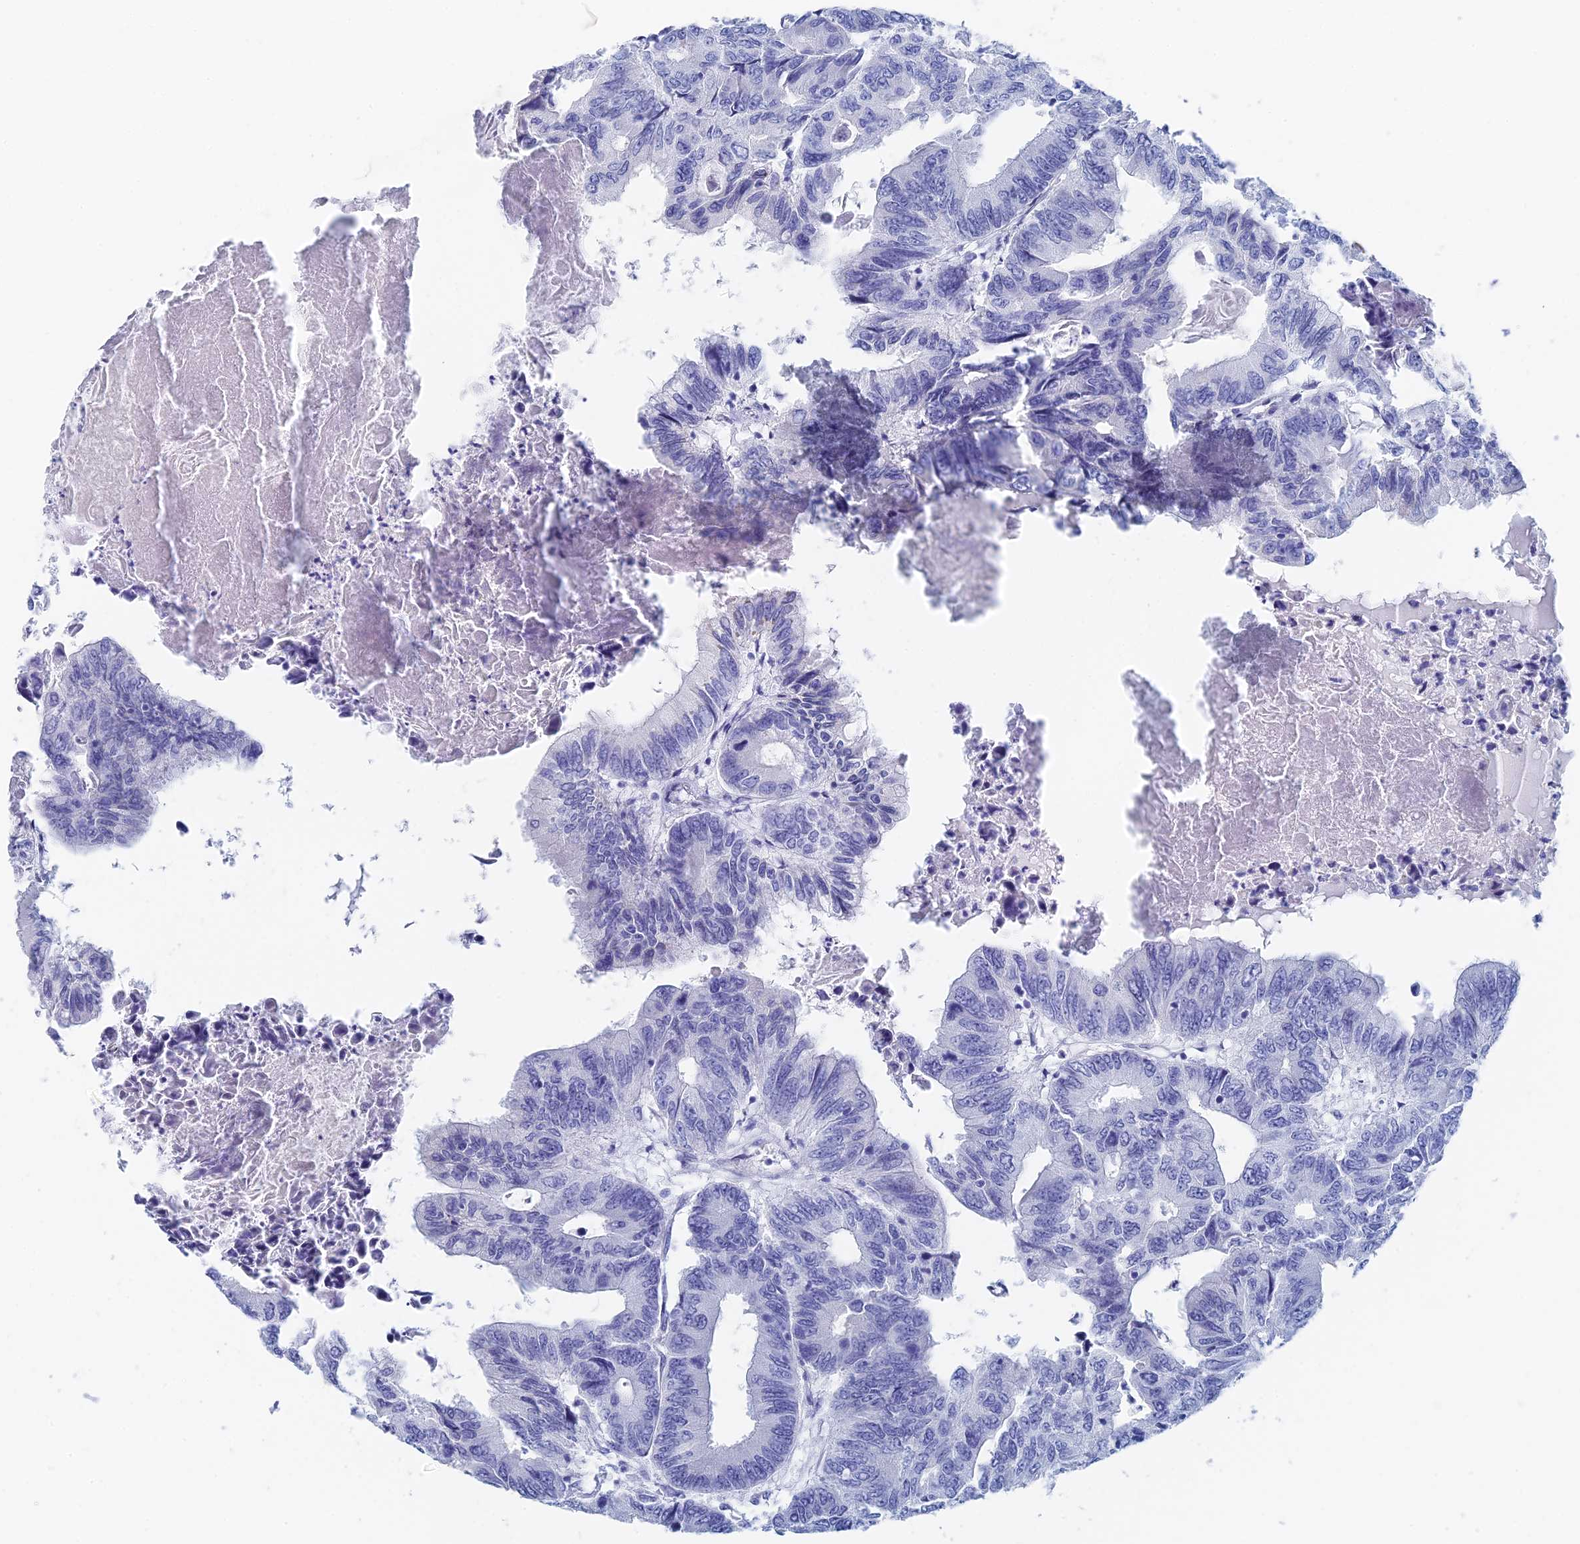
{"staining": {"intensity": "negative", "quantity": "none", "location": "none"}, "tissue": "colorectal cancer", "cell_type": "Tumor cells", "image_type": "cancer", "snomed": [{"axis": "morphology", "description": "Adenocarcinoma, NOS"}, {"axis": "topography", "description": "Colon"}], "caption": "Tumor cells are negative for protein expression in human colorectal cancer.", "gene": "KCNK18", "patient": {"sex": "male", "age": 85}}